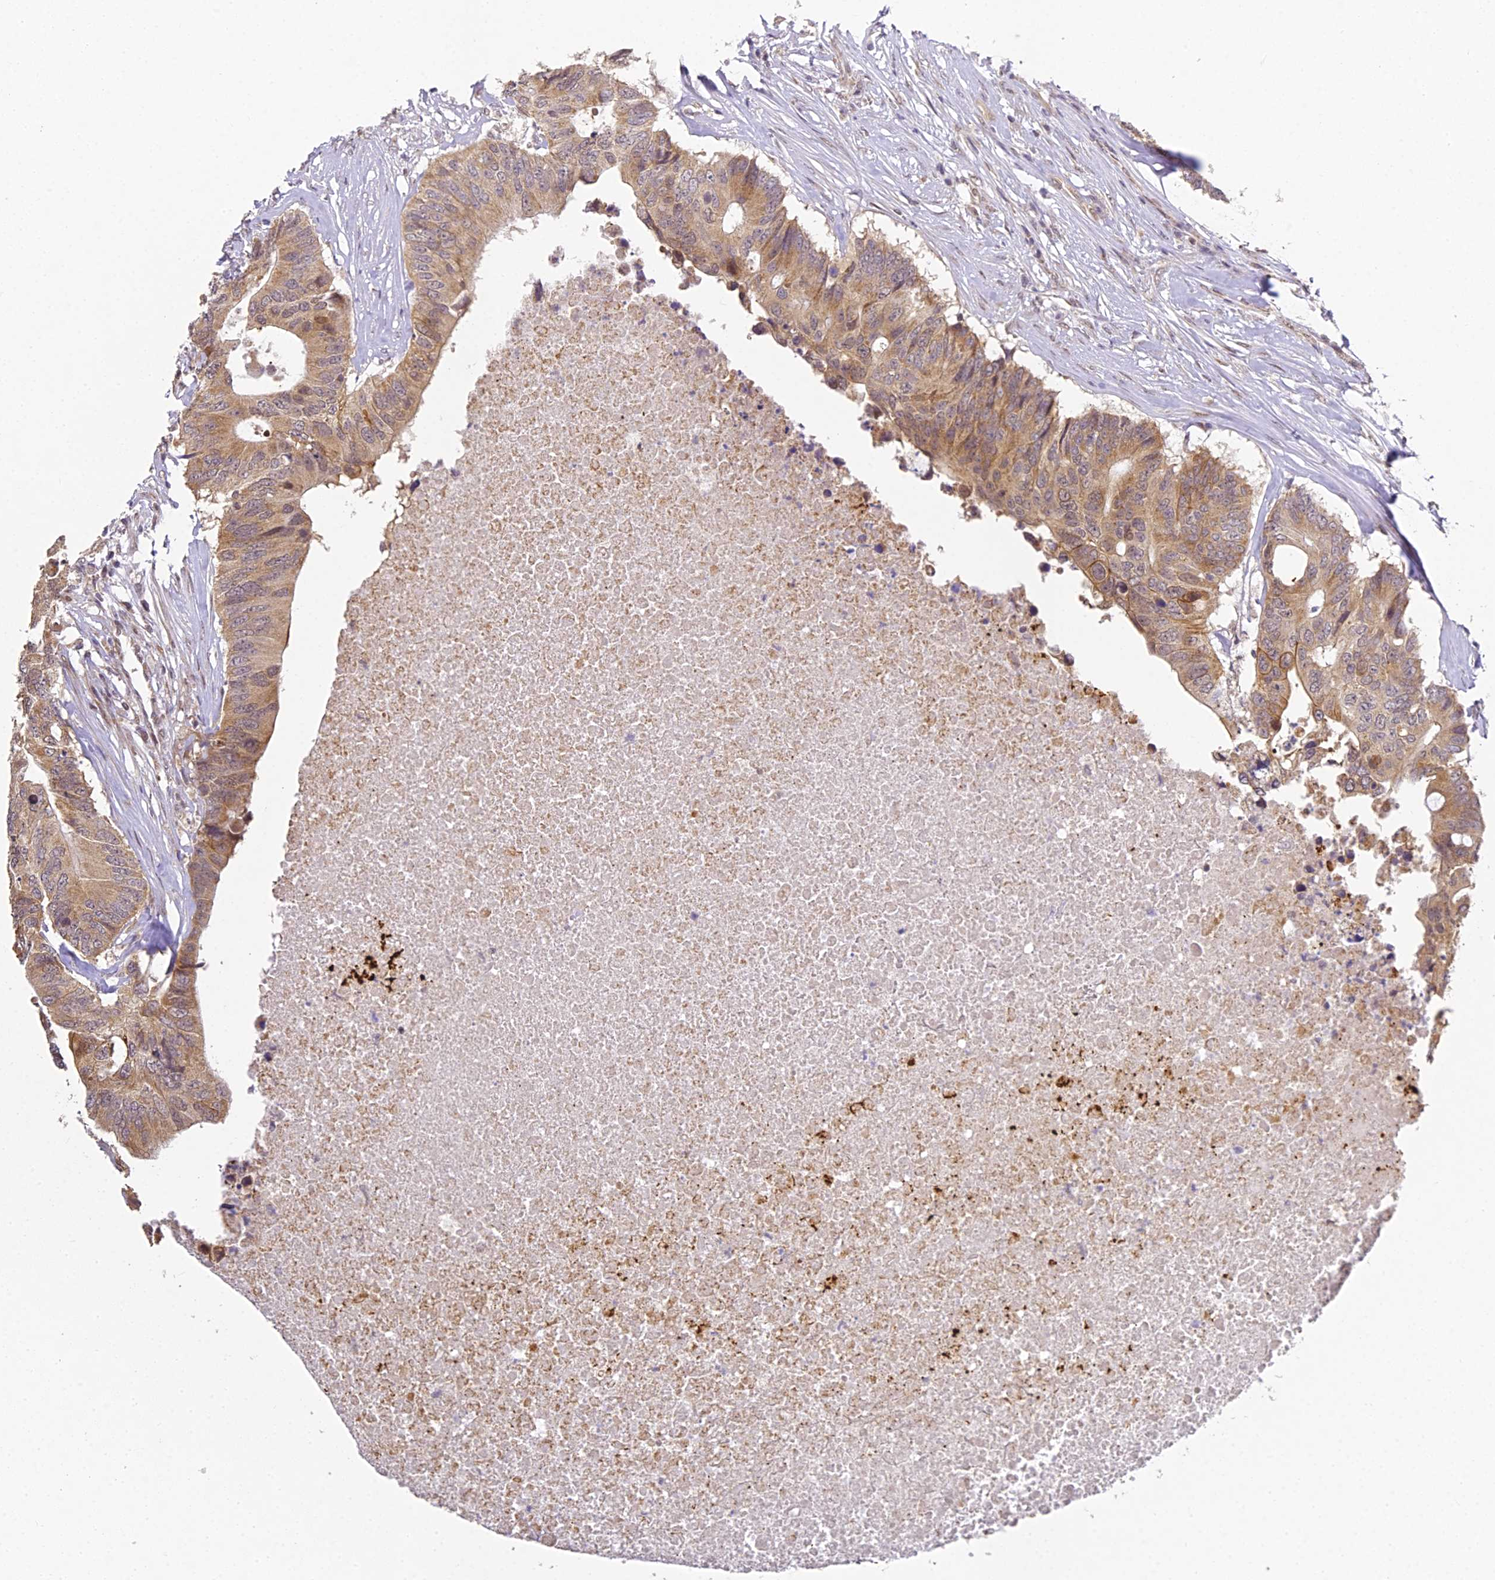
{"staining": {"intensity": "moderate", "quantity": ">75%", "location": "cytoplasmic/membranous"}, "tissue": "colorectal cancer", "cell_type": "Tumor cells", "image_type": "cancer", "snomed": [{"axis": "morphology", "description": "Adenocarcinoma, NOS"}, {"axis": "topography", "description": "Colon"}], "caption": "A medium amount of moderate cytoplasmic/membranous positivity is seen in approximately >75% of tumor cells in colorectal adenocarcinoma tissue.", "gene": "DNAAF10", "patient": {"sex": "male", "age": 71}}